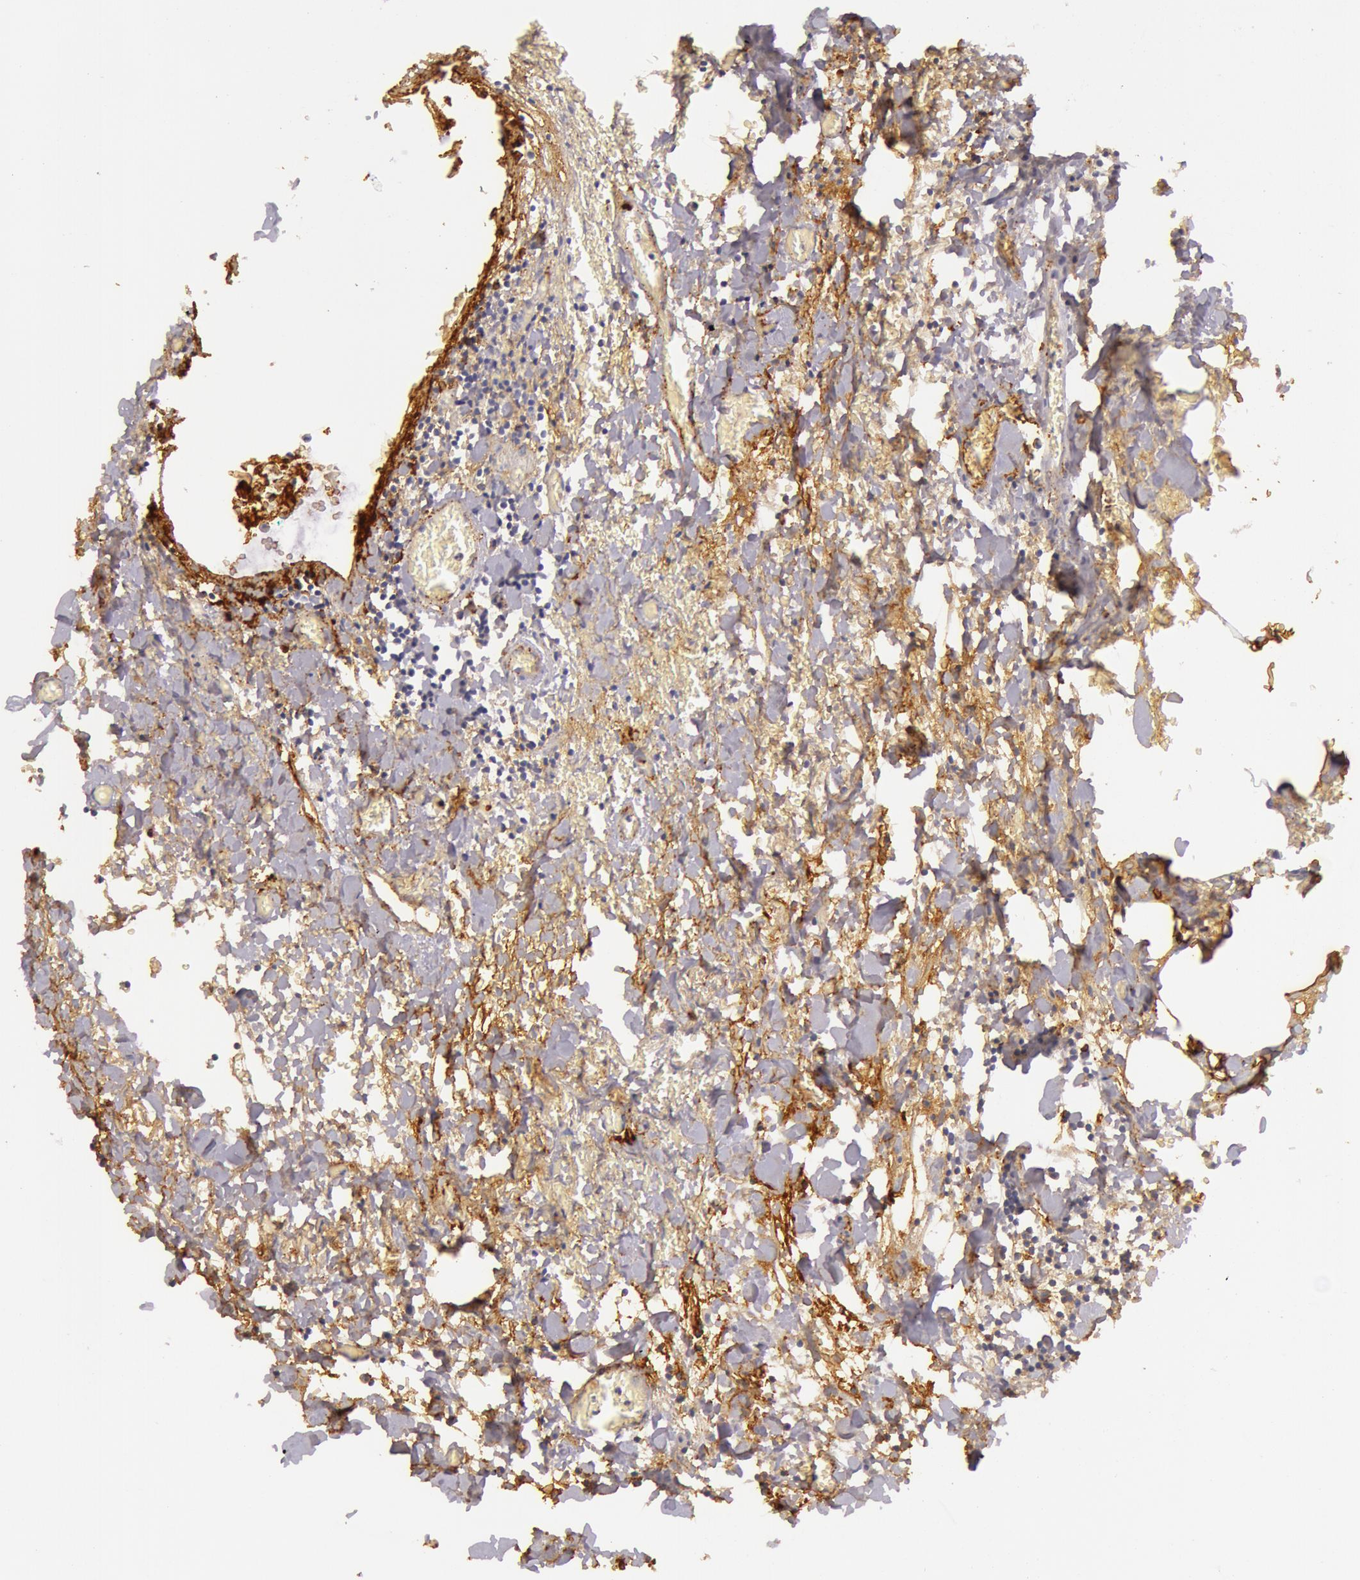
{"staining": {"intensity": "negative", "quantity": "none", "location": "none"}, "tissue": "colorectal cancer", "cell_type": "Tumor cells", "image_type": "cancer", "snomed": [{"axis": "morphology", "description": "Adenocarcinoma, NOS"}, {"axis": "topography", "description": "Colon"}], "caption": "Human colorectal cancer (adenocarcinoma) stained for a protein using IHC shows no positivity in tumor cells.", "gene": "C4BPA", "patient": {"sex": "male", "age": 55}}